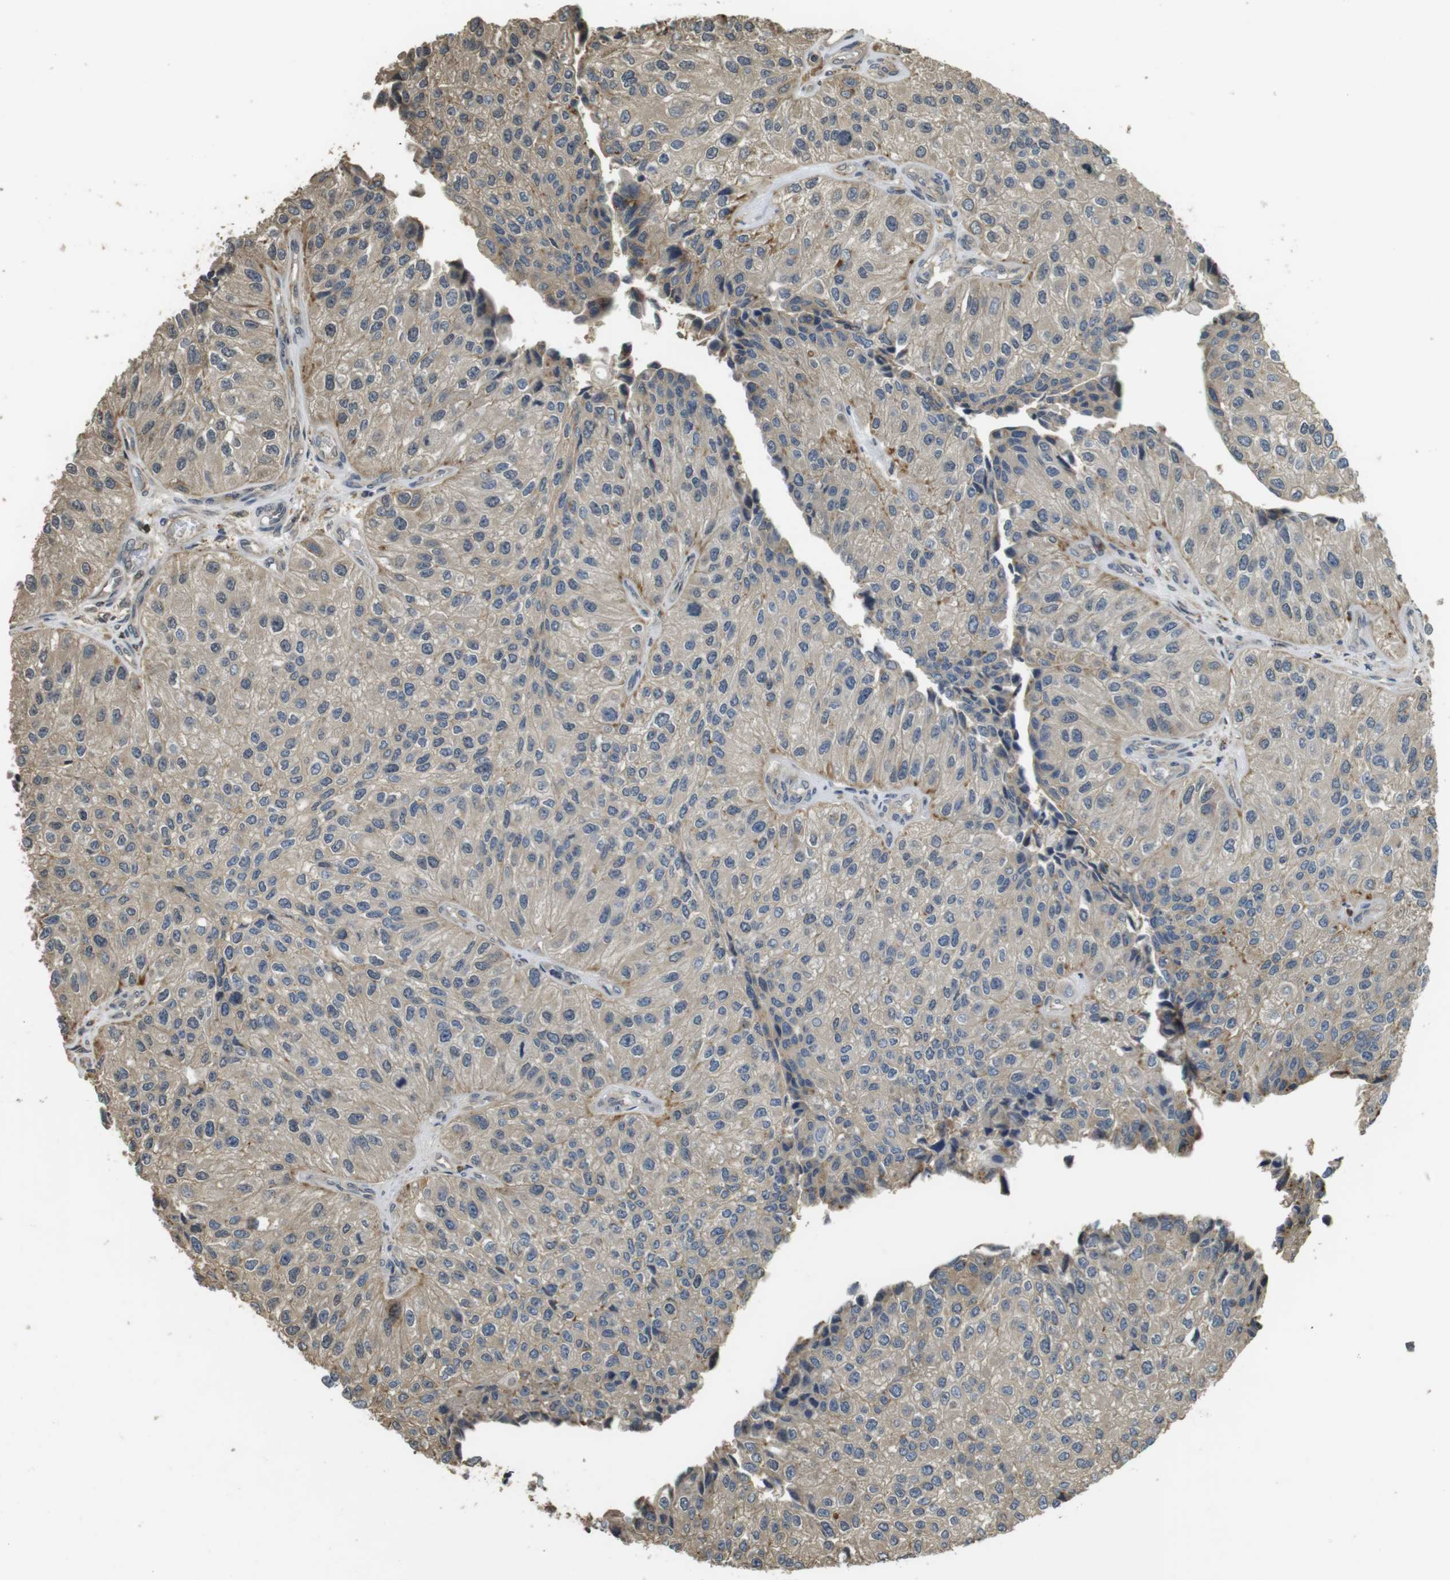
{"staining": {"intensity": "weak", "quantity": "25%-75%", "location": "cytoplasmic/membranous"}, "tissue": "urothelial cancer", "cell_type": "Tumor cells", "image_type": "cancer", "snomed": [{"axis": "morphology", "description": "Urothelial carcinoma, High grade"}, {"axis": "topography", "description": "Kidney"}, {"axis": "topography", "description": "Urinary bladder"}], "caption": "A brown stain highlights weak cytoplasmic/membranous positivity of a protein in urothelial carcinoma (high-grade) tumor cells.", "gene": "FZD10", "patient": {"sex": "male", "age": 77}}